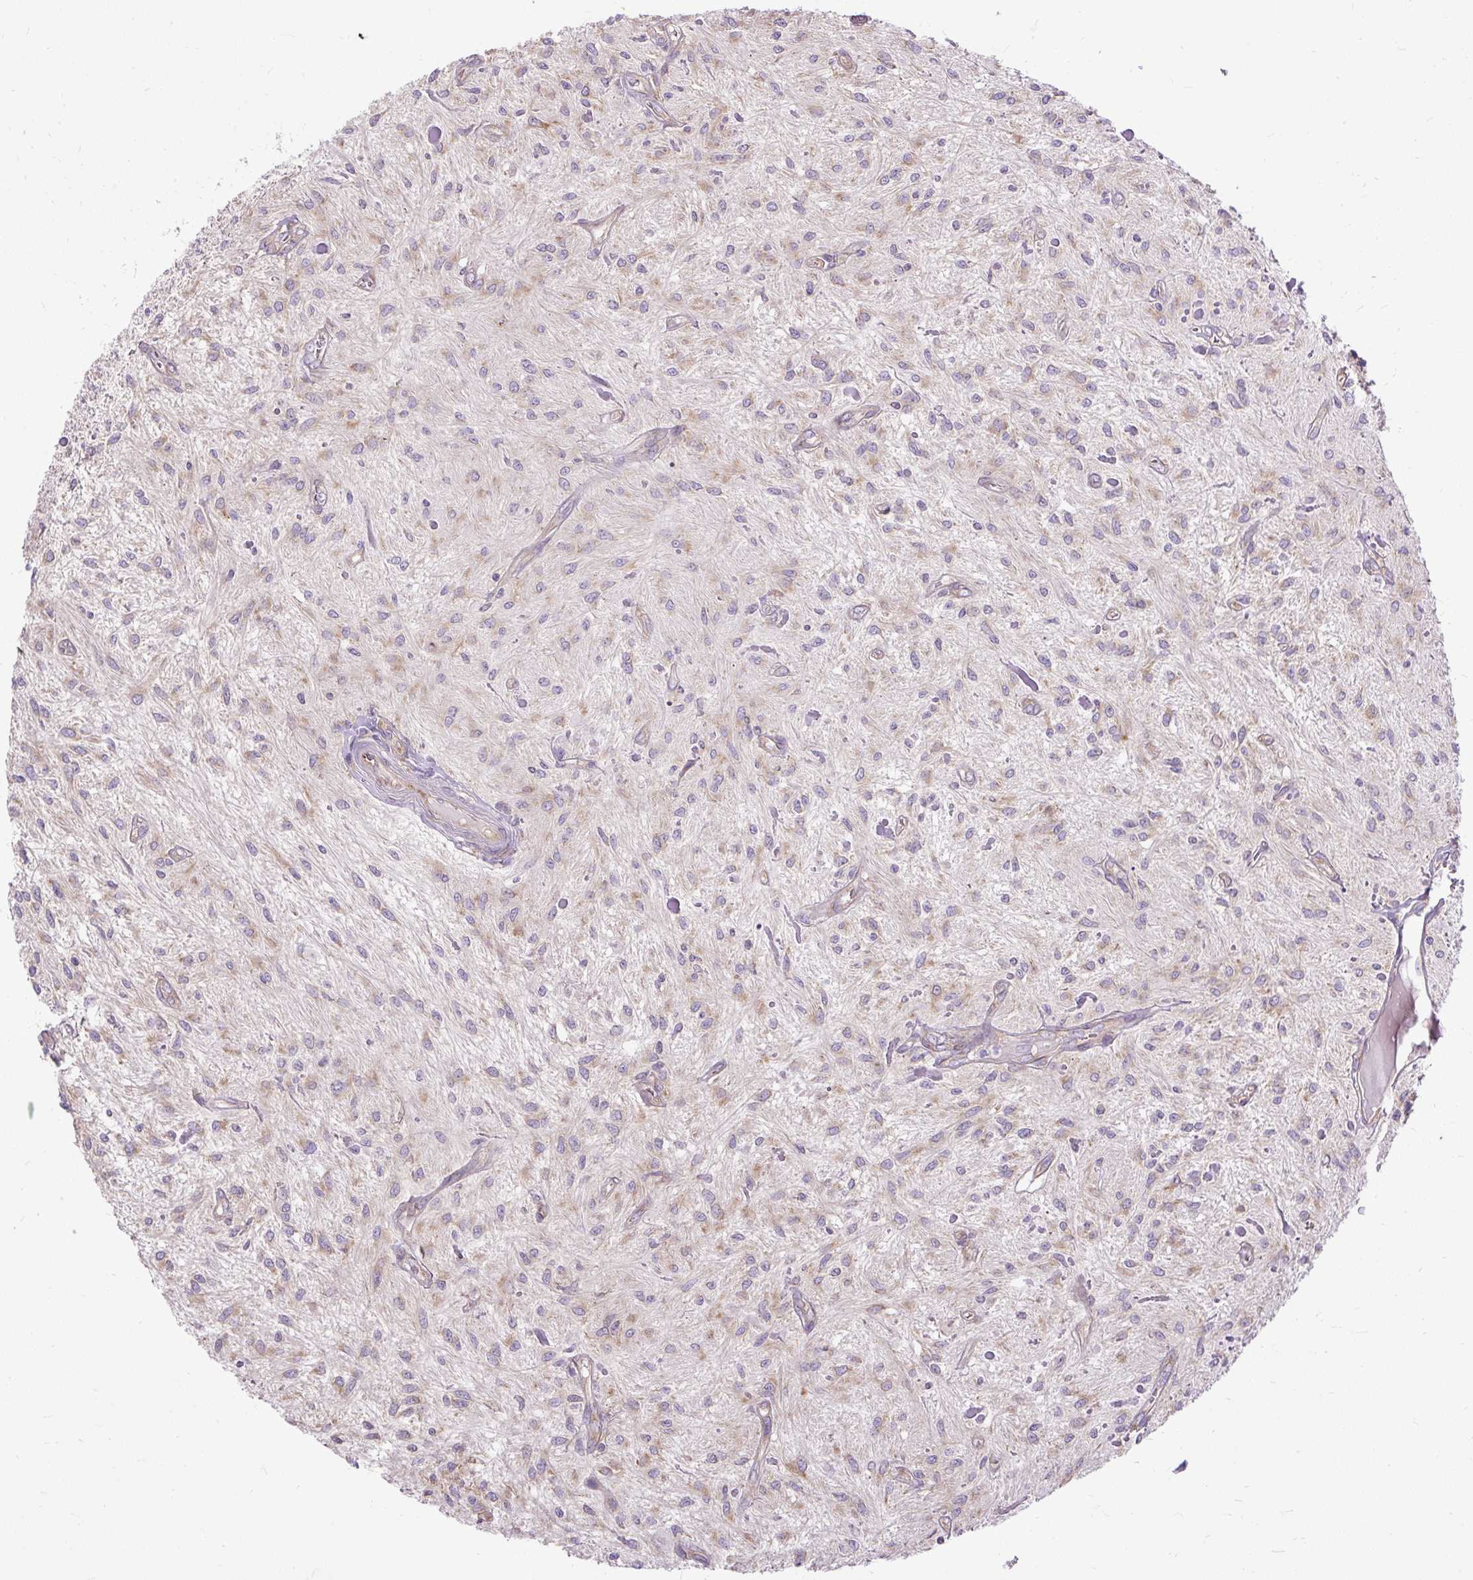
{"staining": {"intensity": "weak", "quantity": "25%-75%", "location": "cytoplasmic/membranous"}, "tissue": "glioma", "cell_type": "Tumor cells", "image_type": "cancer", "snomed": [{"axis": "morphology", "description": "Glioma, malignant, Low grade"}, {"axis": "topography", "description": "Cerebellum"}], "caption": "Immunohistochemistry image of neoplastic tissue: human glioma stained using immunohistochemistry (IHC) demonstrates low levels of weak protein expression localized specifically in the cytoplasmic/membranous of tumor cells, appearing as a cytoplasmic/membranous brown color.", "gene": "RPS5", "patient": {"sex": "female", "age": 14}}